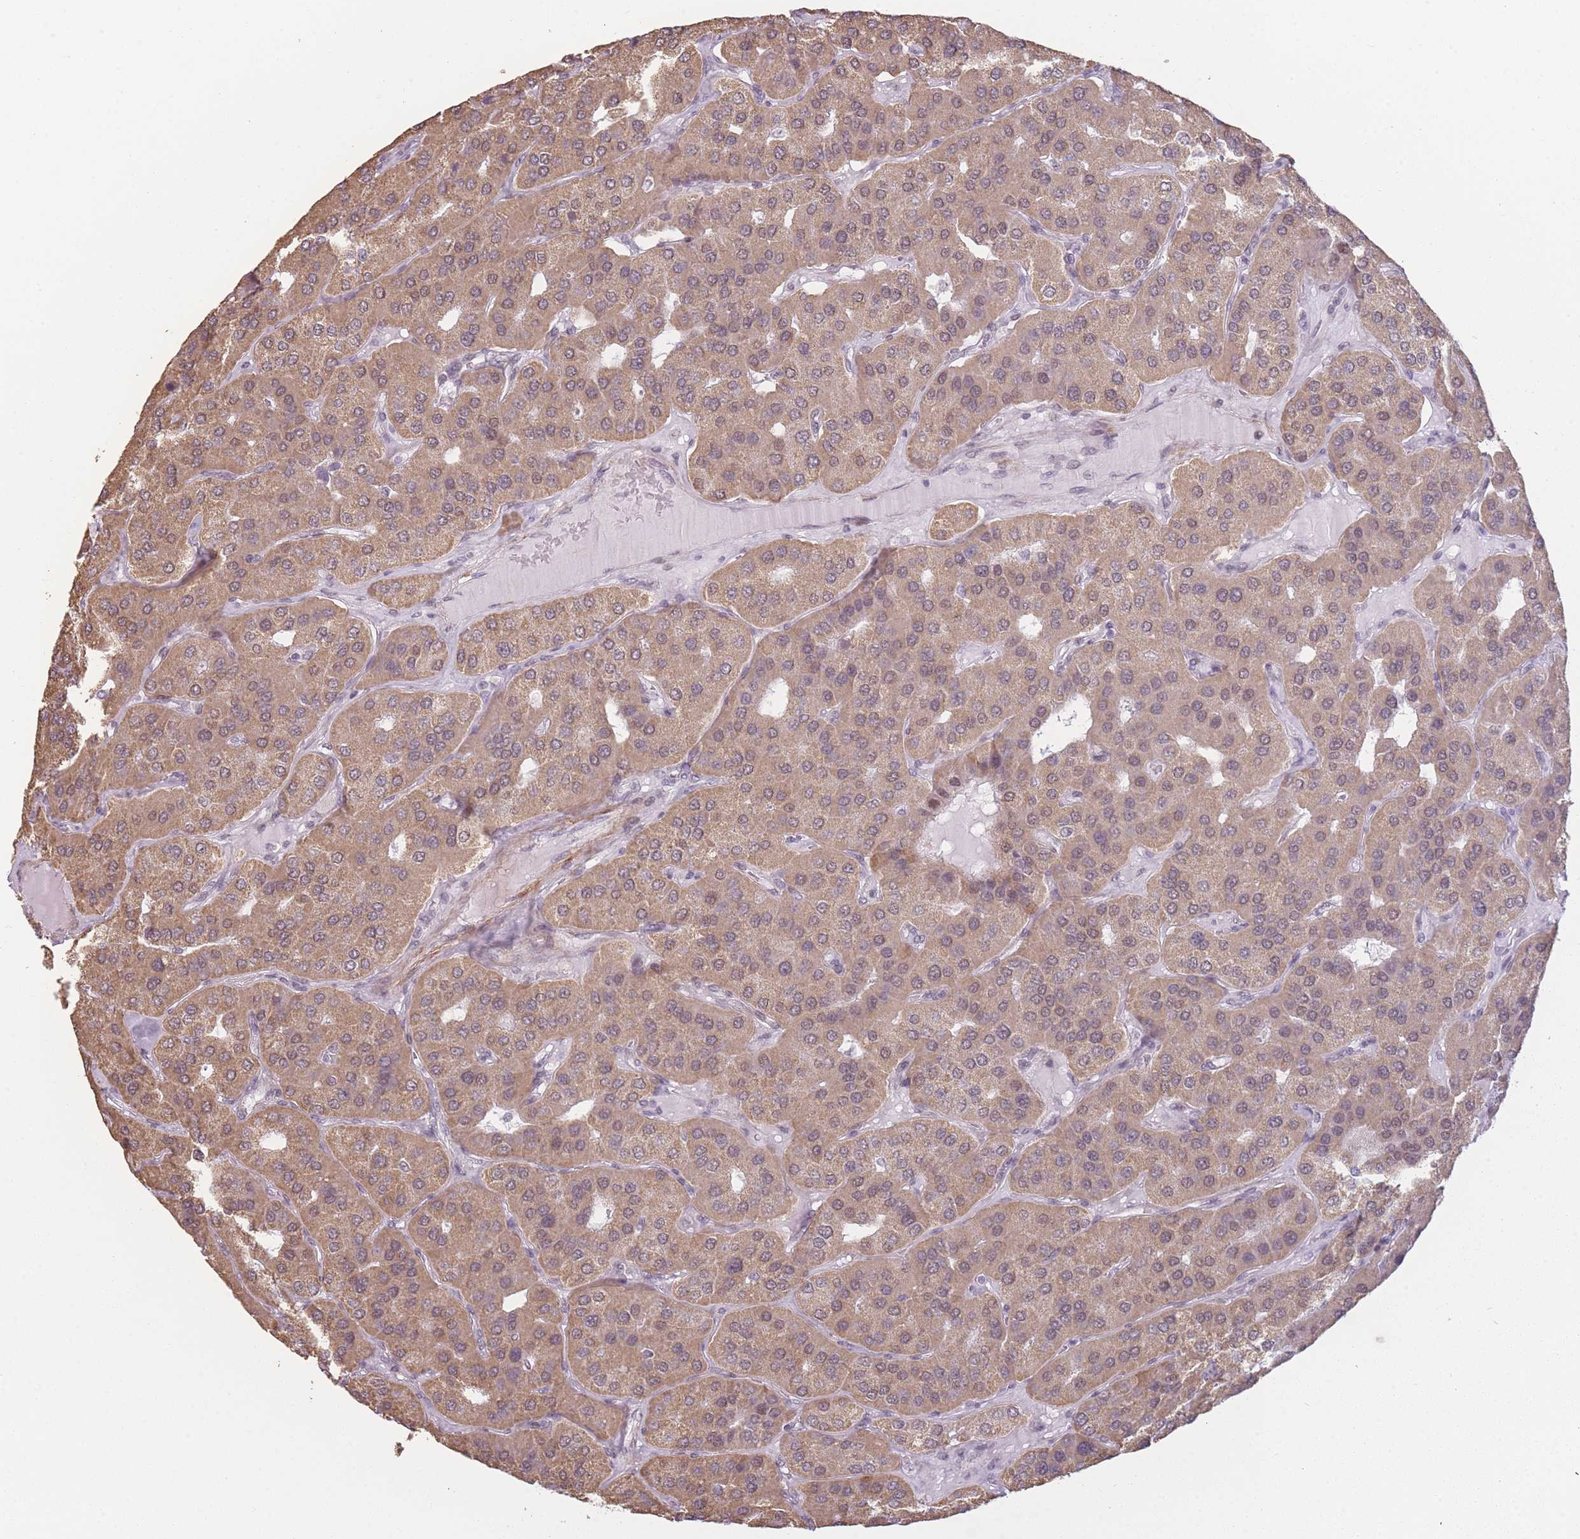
{"staining": {"intensity": "moderate", "quantity": ">75%", "location": "cytoplasmic/membranous"}, "tissue": "parathyroid gland", "cell_type": "Glandular cells", "image_type": "normal", "snomed": [{"axis": "morphology", "description": "Normal tissue, NOS"}, {"axis": "morphology", "description": "Adenoma, NOS"}, {"axis": "topography", "description": "Parathyroid gland"}], "caption": "Immunohistochemistry (DAB) staining of benign parathyroid gland demonstrates moderate cytoplasmic/membranous protein expression in about >75% of glandular cells.", "gene": "SIN3B", "patient": {"sex": "female", "age": 86}}